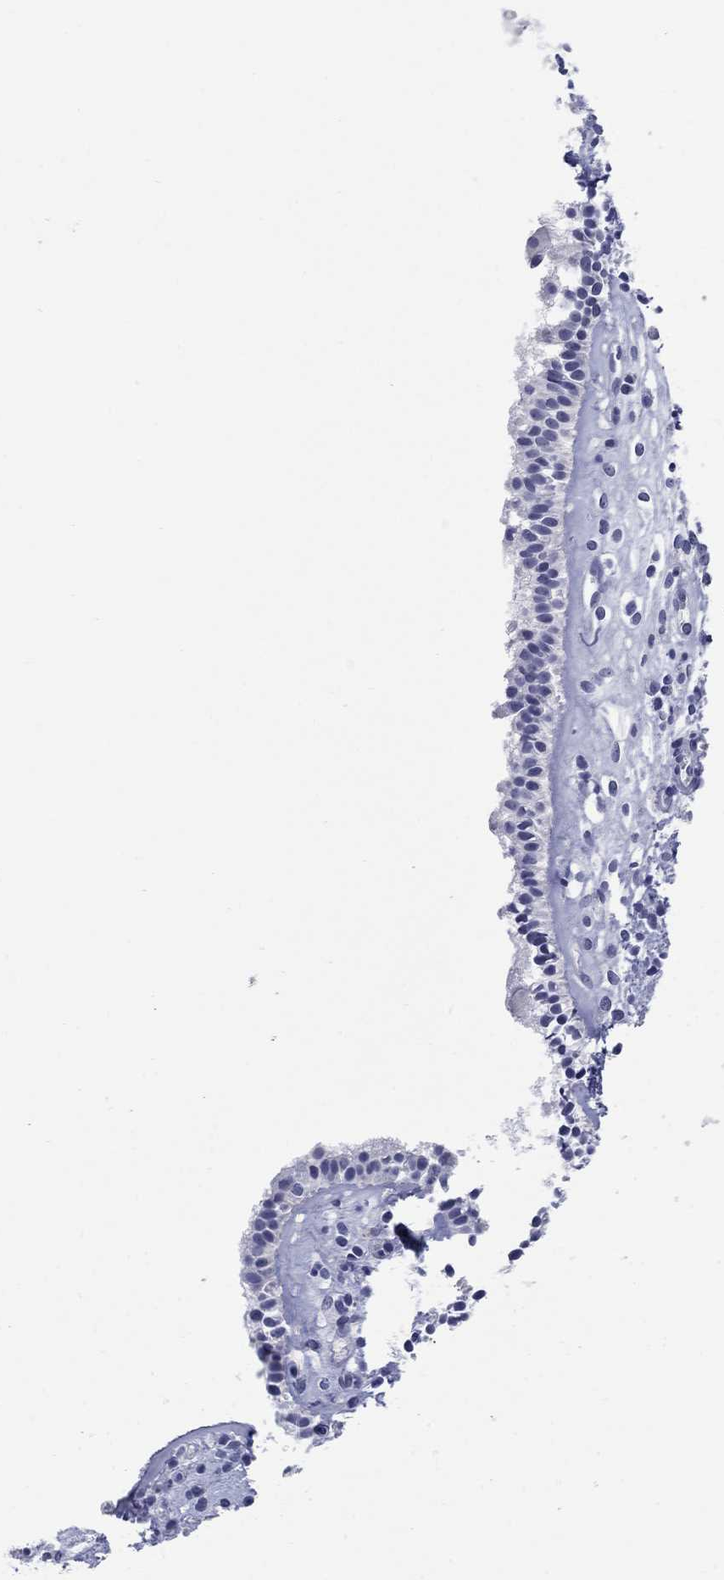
{"staining": {"intensity": "negative", "quantity": "none", "location": "none"}, "tissue": "nasopharynx", "cell_type": "Respiratory epithelial cells", "image_type": "normal", "snomed": [{"axis": "morphology", "description": "Normal tissue, NOS"}, {"axis": "topography", "description": "Nasopharynx"}], "caption": "Human nasopharynx stained for a protein using immunohistochemistry (IHC) displays no positivity in respiratory epithelial cells.", "gene": "ATP6V1G2", "patient": {"sex": "male", "age": 29}}